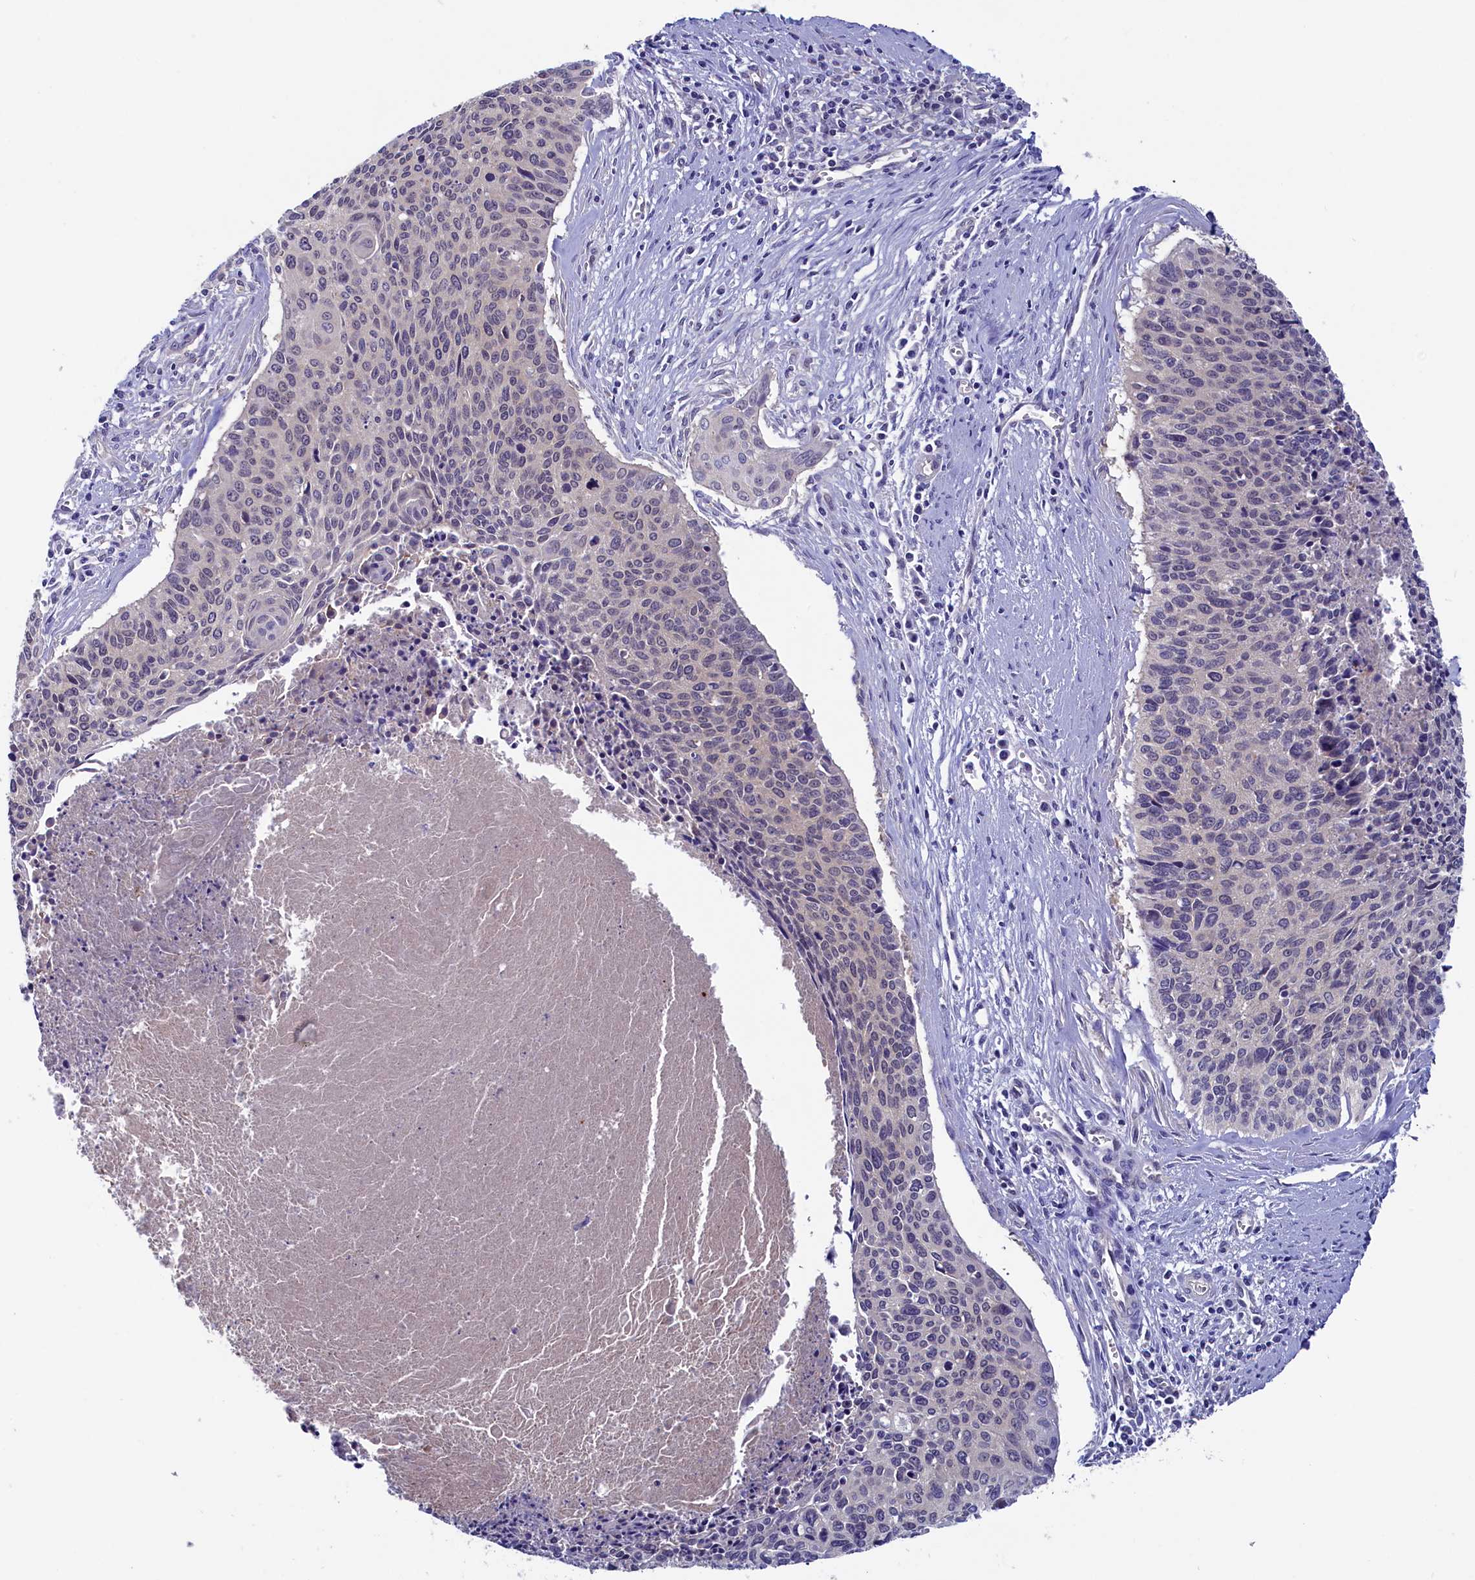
{"staining": {"intensity": "negative", "quantity": "none", "location": "none"}, "tissue": "cervical cancer", "cell_type": "Tumor cells", "image_type": "cancer", "snomed": [{"axis": "morphology", "description": "Squamous cell carcinoma, NOS"}, {"axis": "topography", "description": "Cervix"}], "caption": "This is an IHC photomicrograph of human squamous cell carcinoma (cervical). There is no positivity in tumor cells.", "gene": "CIAPIN1", "patient": {"sex": "female", "age": 55}}